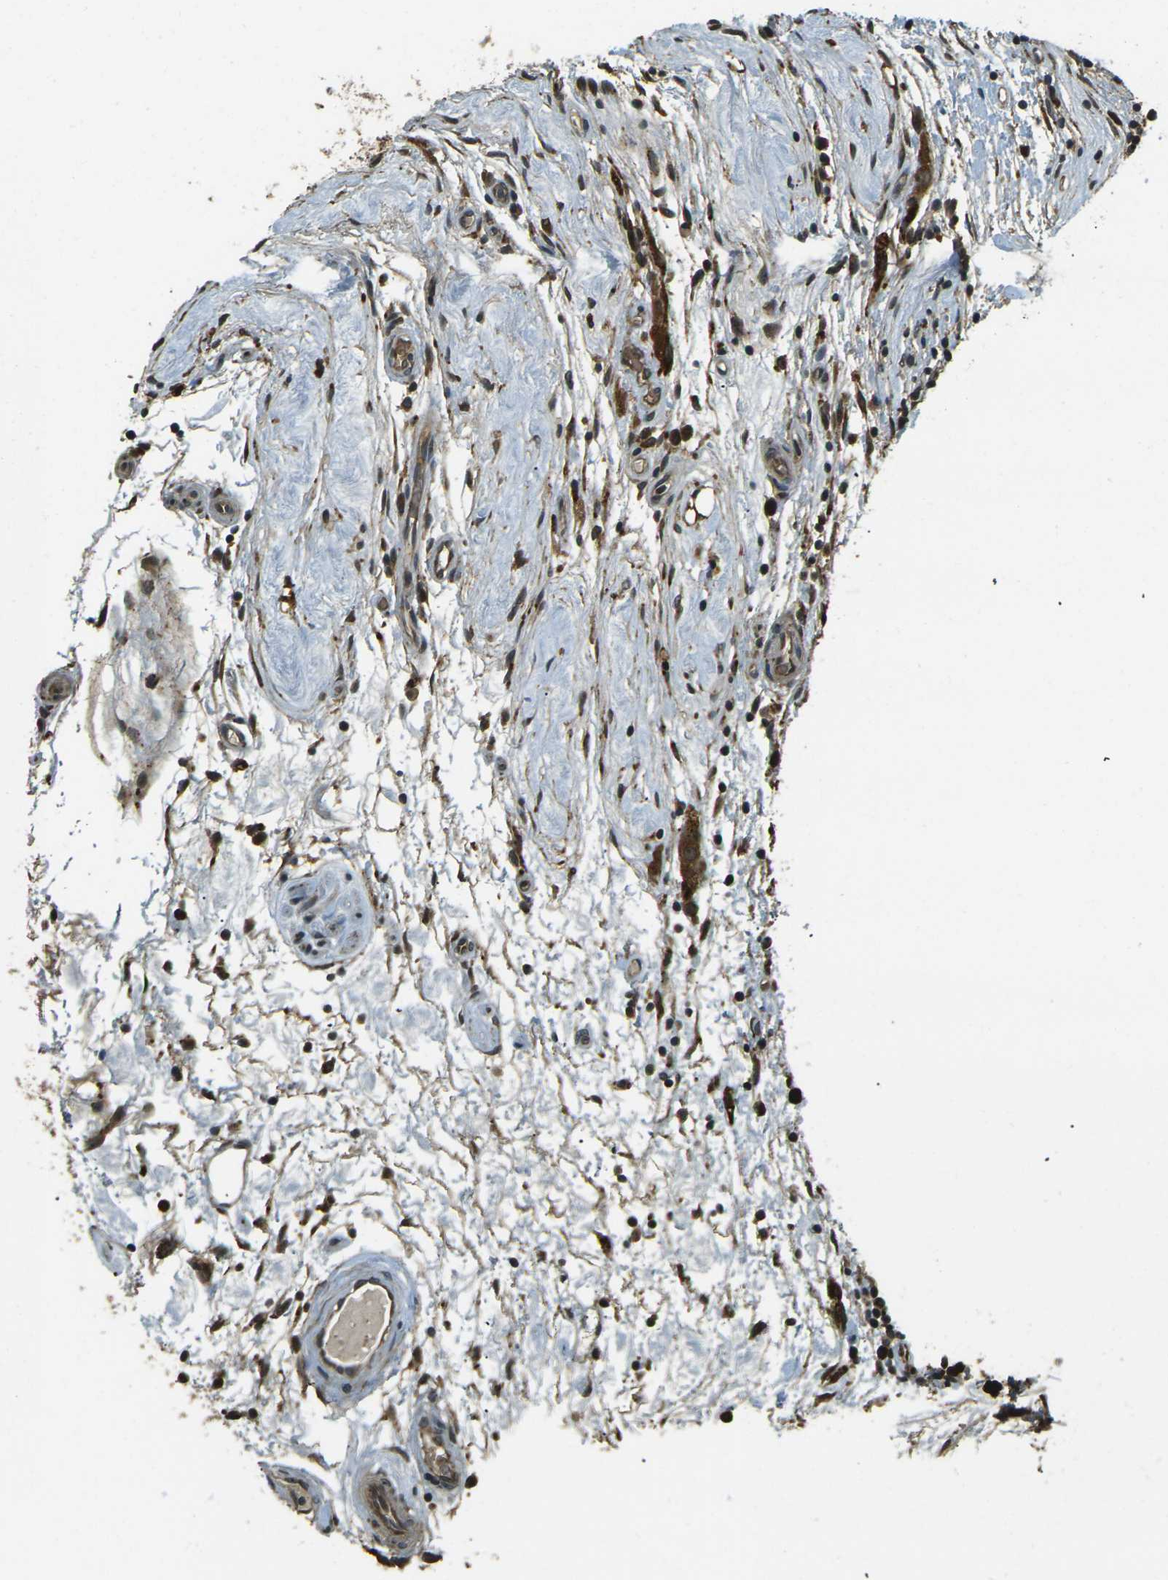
{"staining": {"intensity": "moderate", "quantity": ">75%", "location": "cytoplasmic/membranous,nuclear"}, "tissue": "testis cancer", "cell_type": "Tumor cells", "image_type": "cancer", "snomed": [{"axis": "morphology", "description": "Seminoma, NOS"}, {"axis": "topography", "description": "Testis"}], "caption": "Testis cancer was stained to show a protein in brown. There is medium levels of moderate cytoplasmic/membranous and nuclear staining in about >75% of tumor cells. Ihc stains the protein in brown and the nuclei are stained blue.", "gene": "TOR1A", "patient": {"sex": "male", "age": 43}}